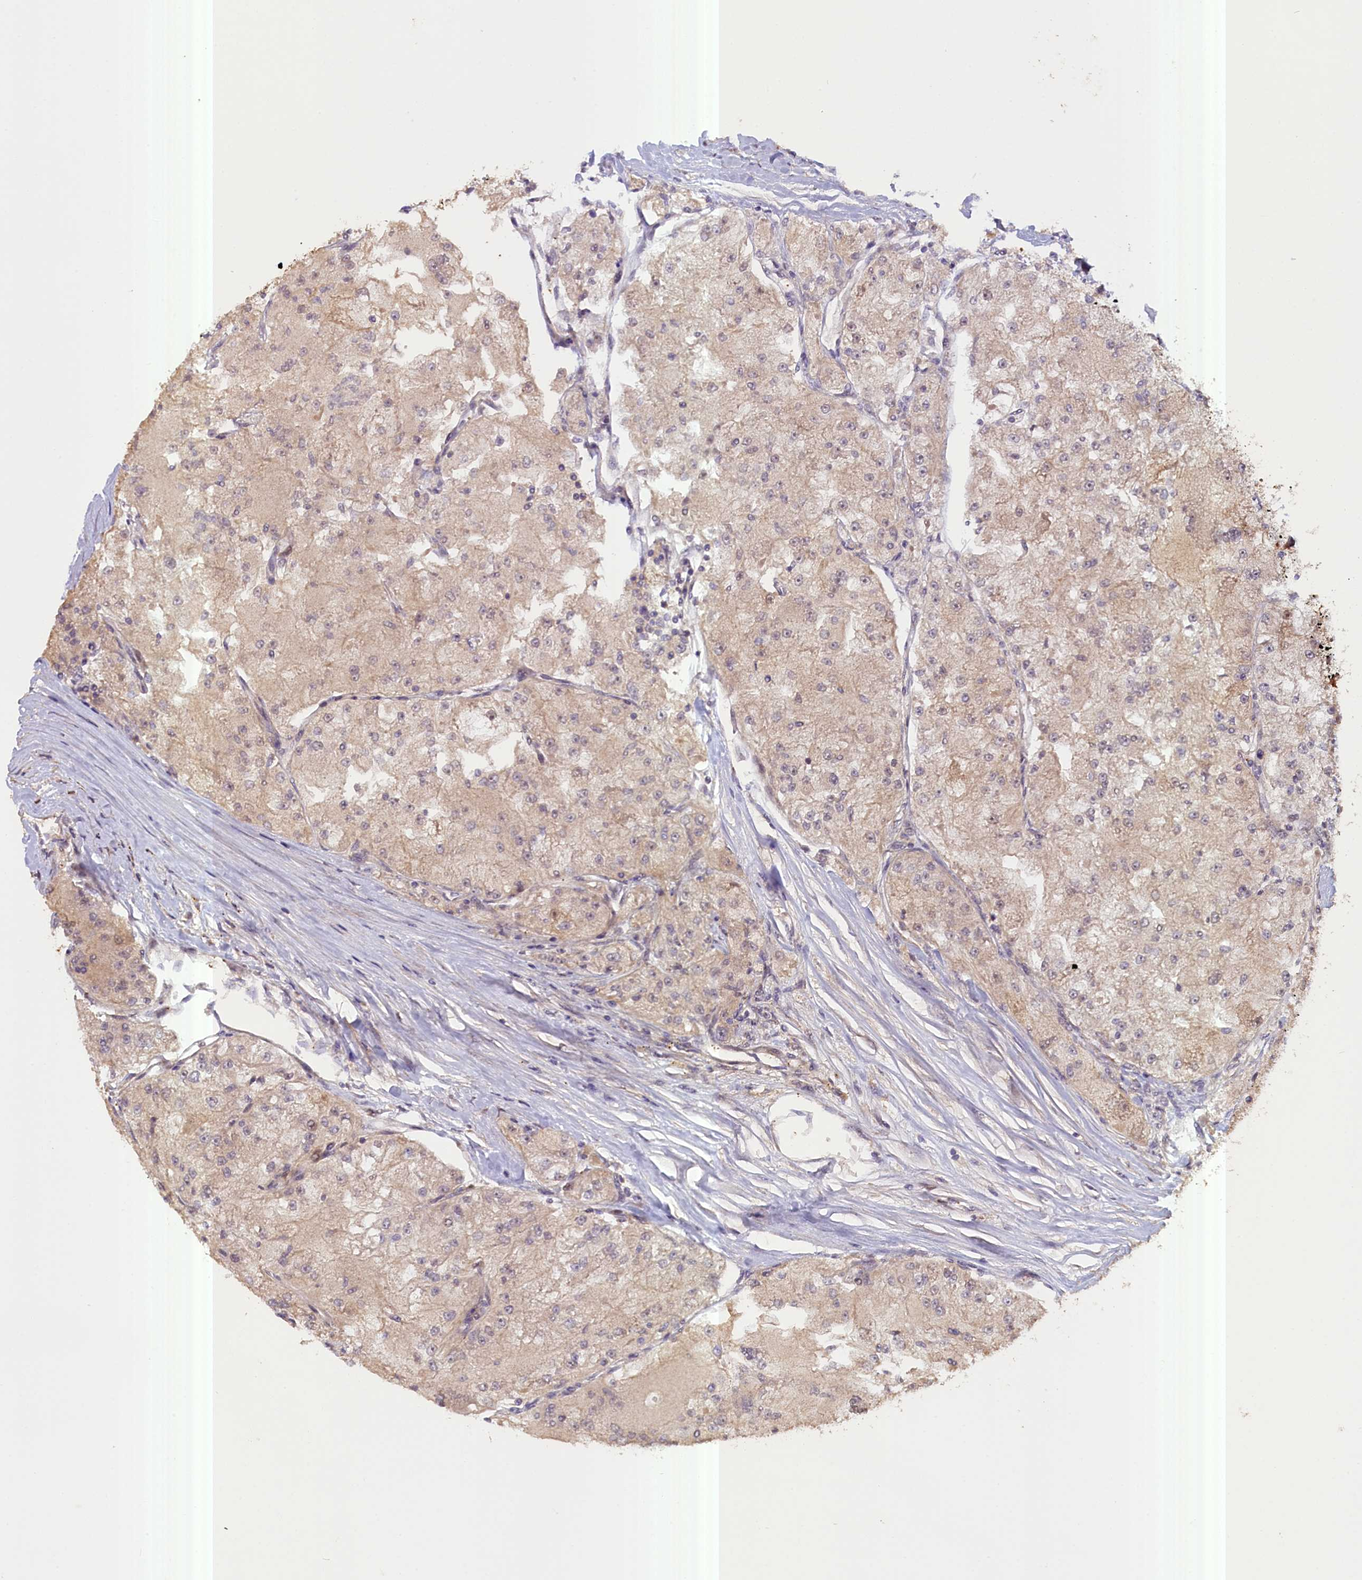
{"staining": {"intensity": "weak", "quantity": "25%-75%", "location": "cytoplasmic/membranous"}, "tissue": "renal cancer", "cell_type": "Tumor cells", "image_type": "cancer", "snomed": [{"axis": "morphology", "description": "Adenocarcinoma, NOS"}, {"axis": "topography", "description": "Kidney"}], "caption": "The histopathology image demonstrates a brown stain indicating the presence of a protein in the cytoplasmic/membranous of tumor cells in renal adenocarcinoma. (DAB (3,3'-diaminobenzidine) = brown stain, brightfield microscopy at high magnification).", "gene": "FUZ", "patient": {"sex": "female", "age": 72}}